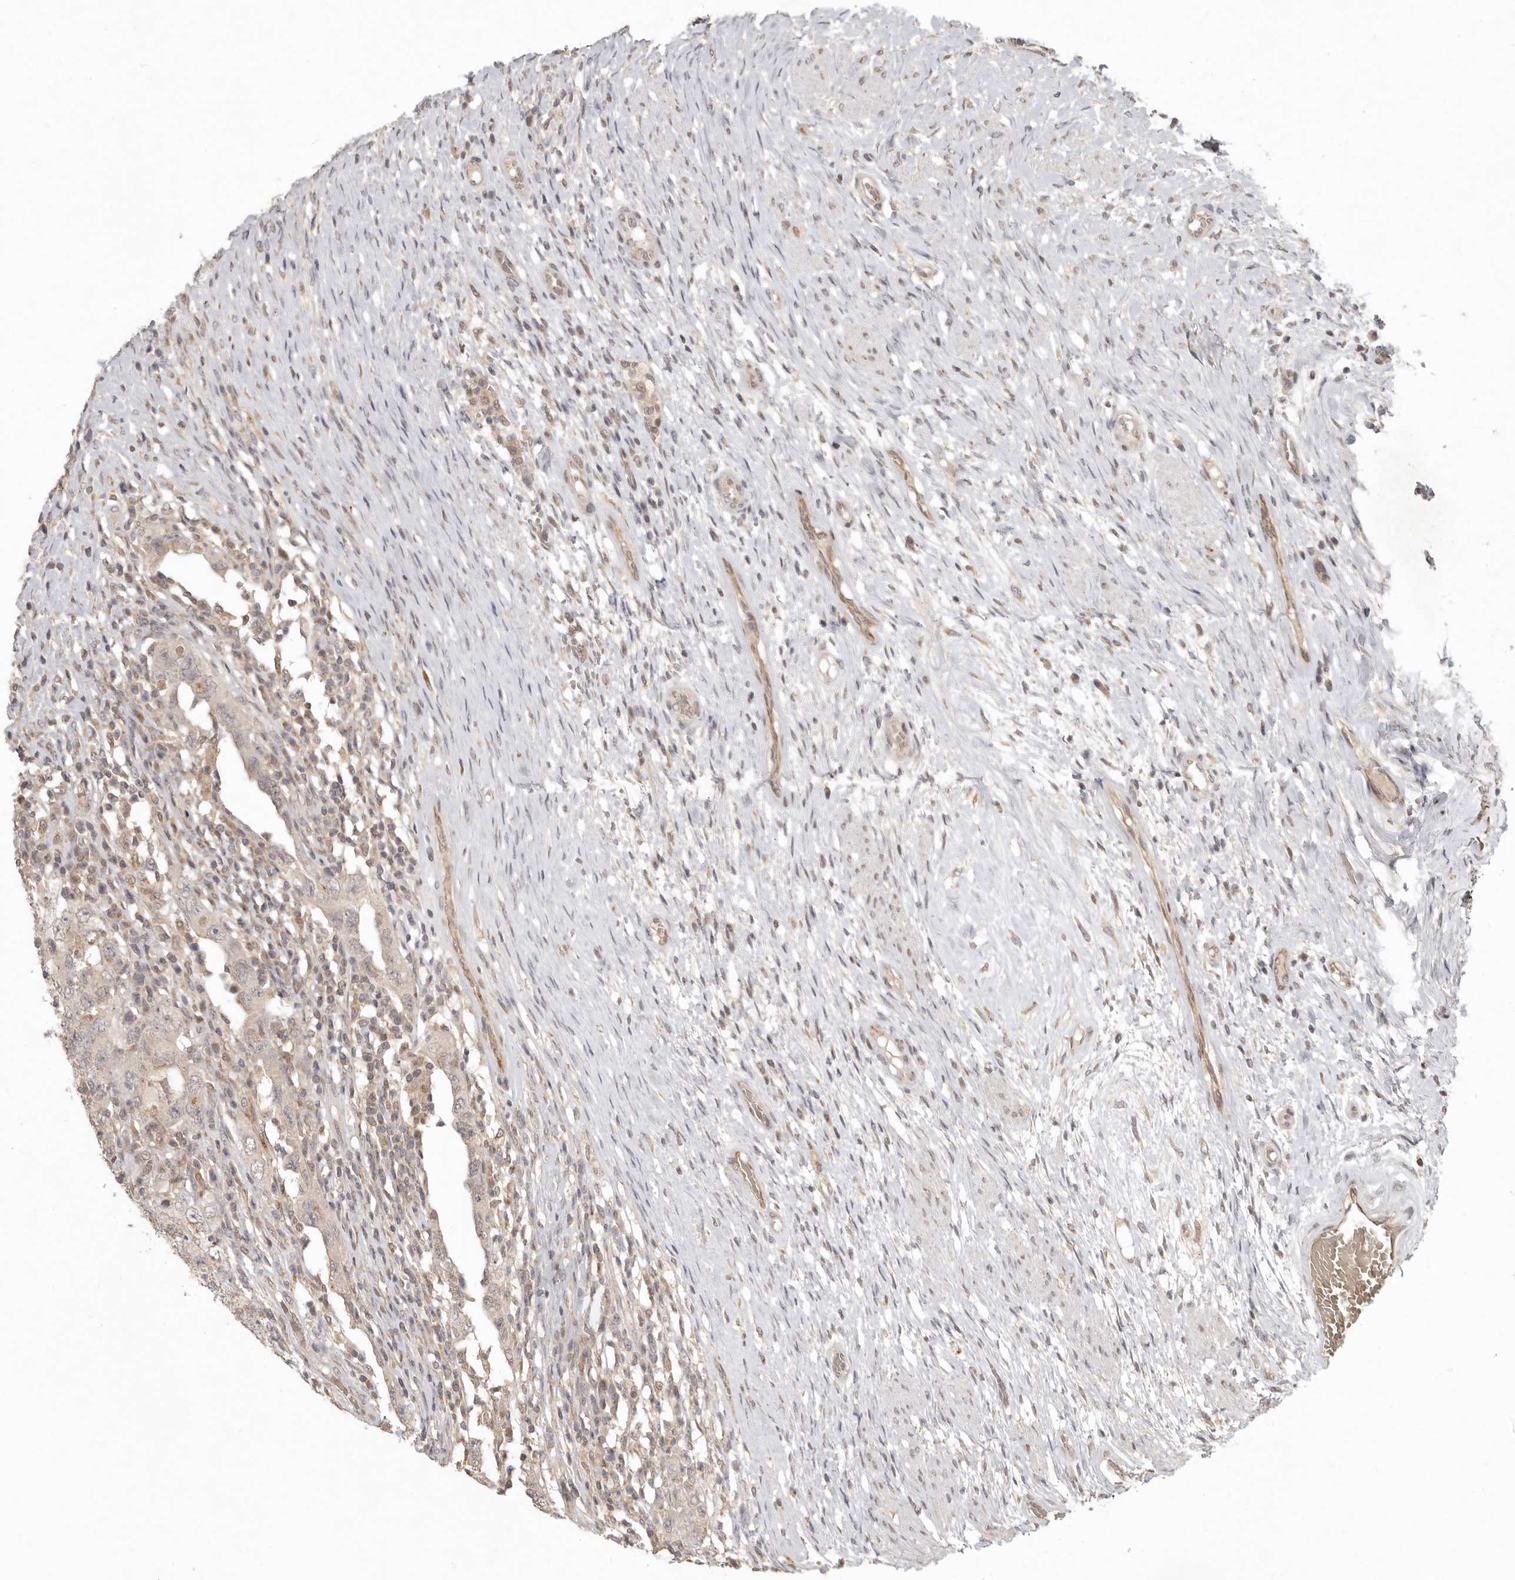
{"staining": {"intensity": "weak", "quantity": "<25%", "location": "cytoplasmic/membranous"}, "tissue": "testis cancer", "cell_type": "Tumor cells", "image_type": "cancer", "snomed": [{"axis": "morphology", "description": "Carcinoma, Embryonal, NOS"}, {"axis": "topography", "description": "Testis"}], "caption": "Immunohistochemical staining of testis cancer demonstrates no significant expression in tumor cells.", "gene": "LRRC75A", "patient": {"sex": "male", "age": 26}}